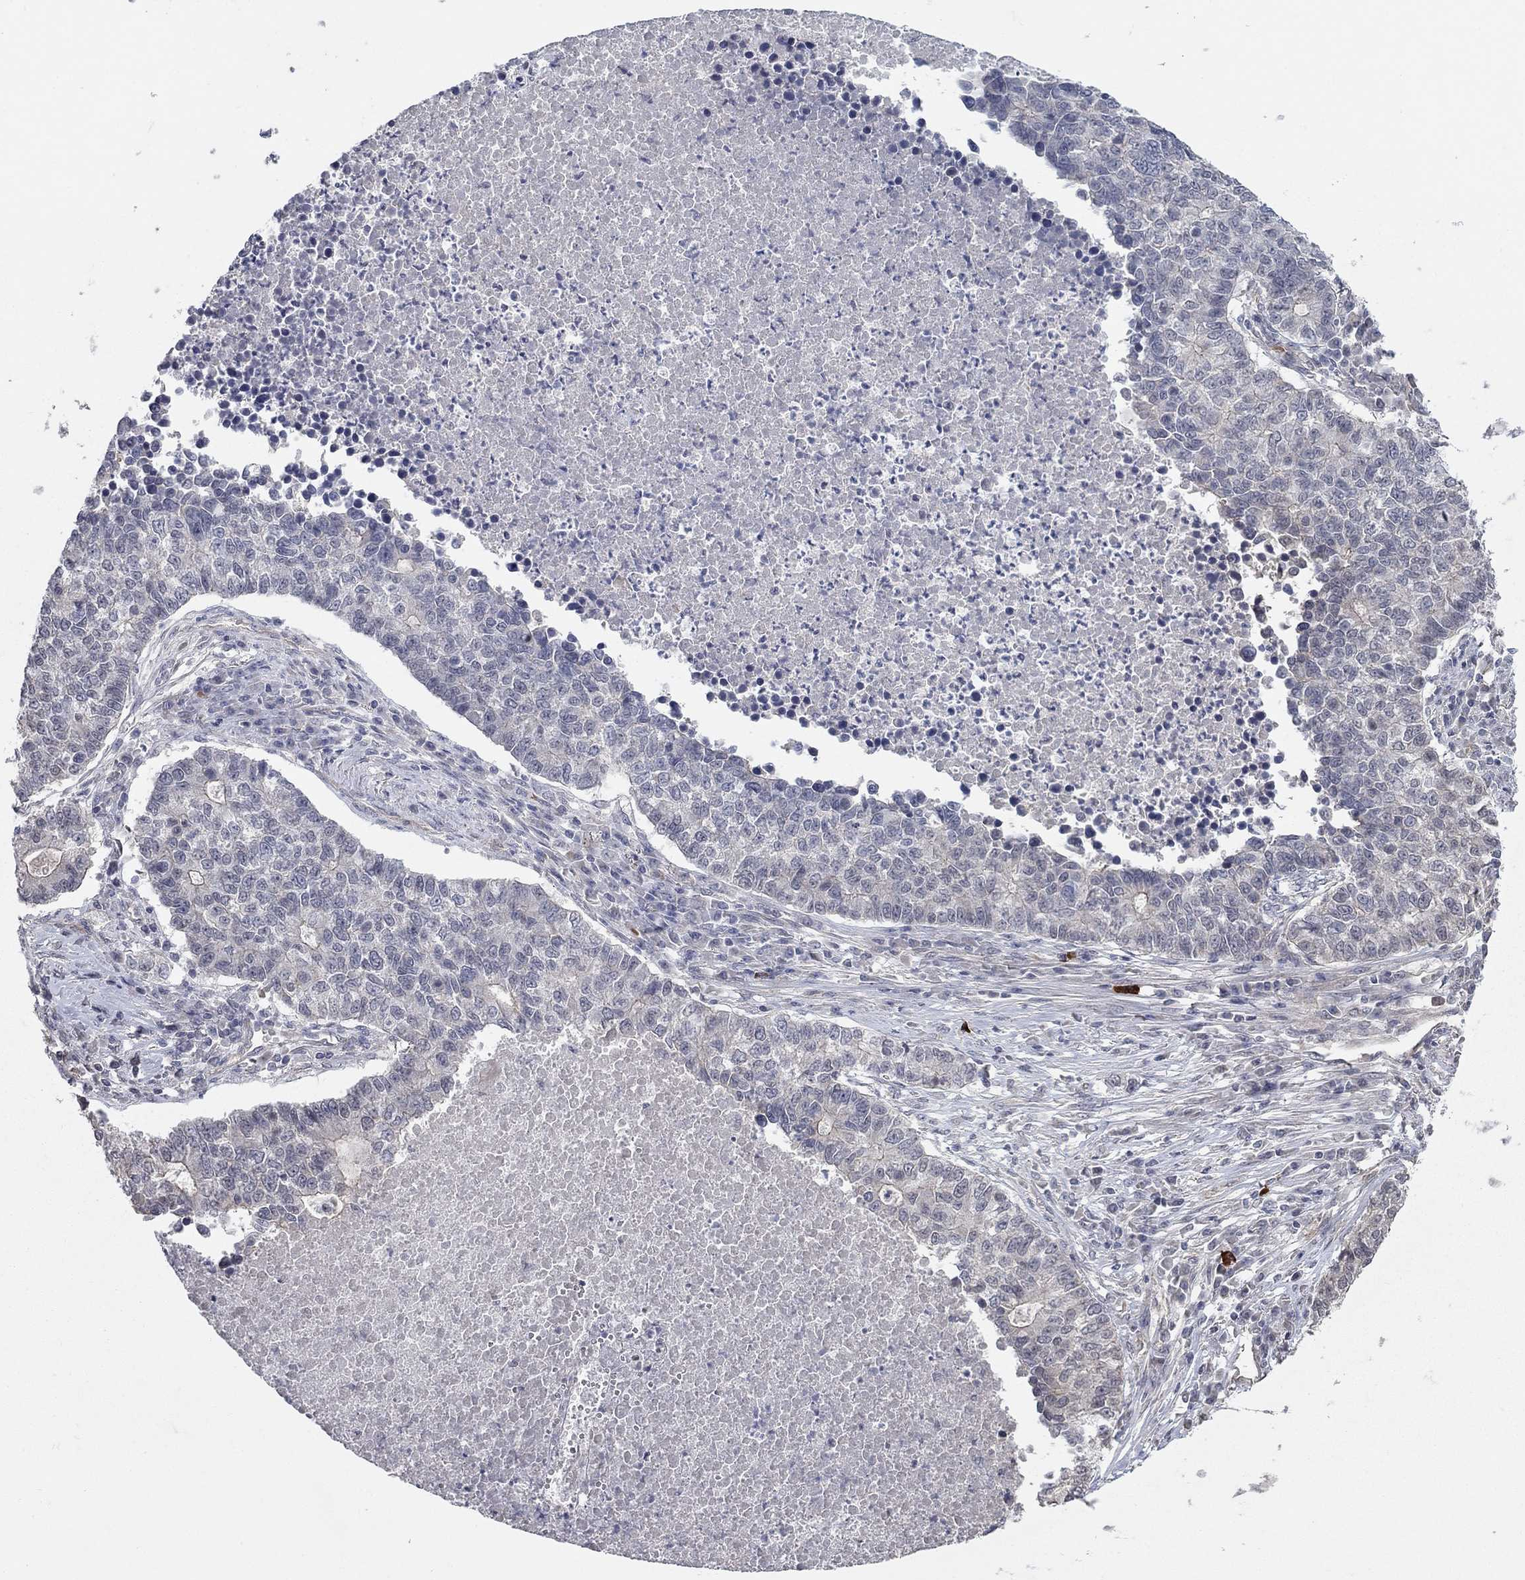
{"staining": {"intensity": "negative", "quantity": "none", "location": "none"}, "tissue": "lung cancer", "cell_type": "Tumor cells", "image_type": "cancer", "snomed": [{"axis": "morphology", "description": "Adenocarcinoma, NOS"}, {"axis": "topography", "description": "Lung"}], "caption": "Photomicrograph shows no protein staining in tumor cells of lung cancer tissue.", "gene": "WASF3", "patient": {"sex": "male", "age": 57}}